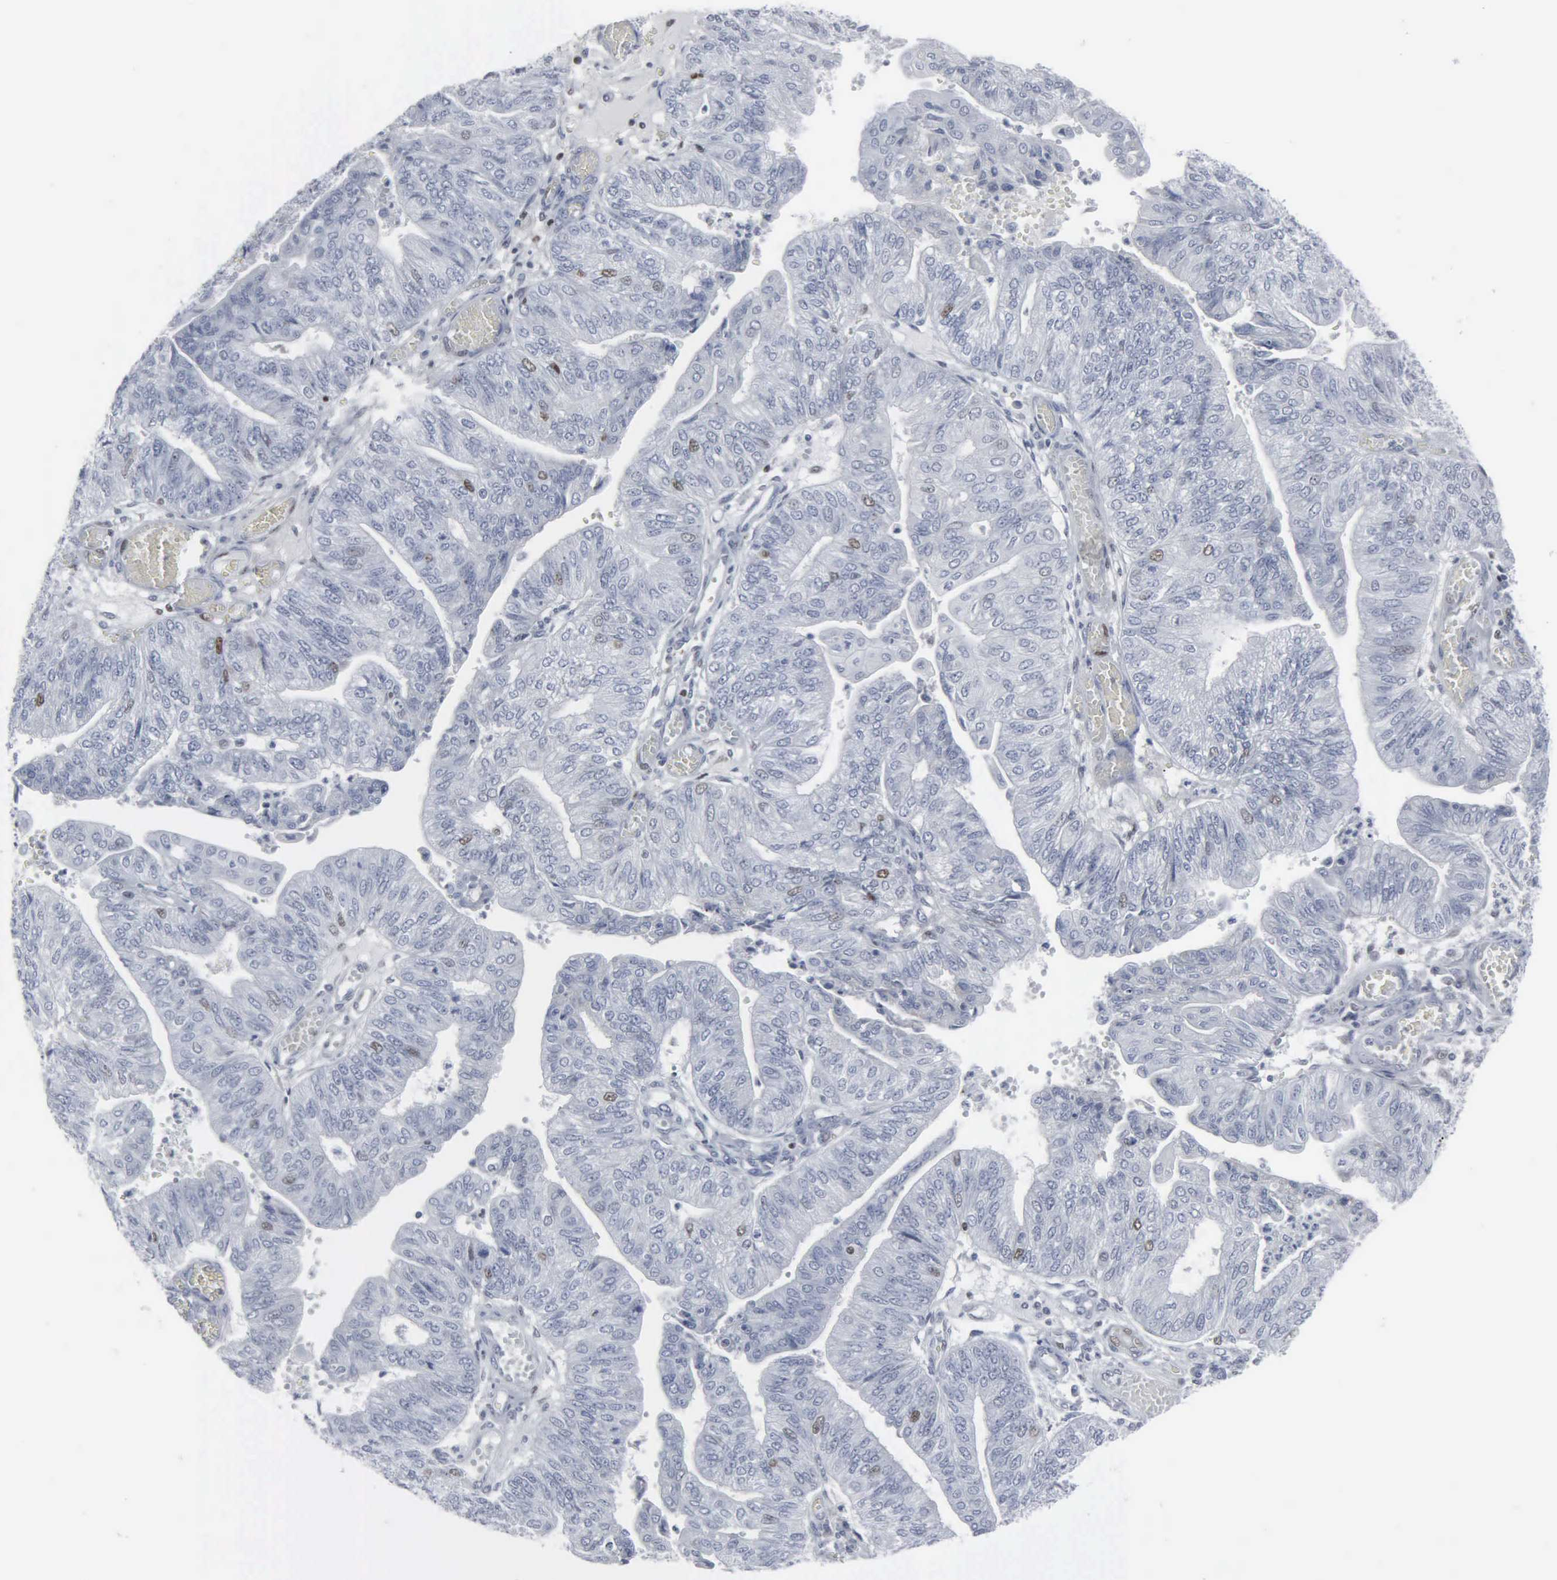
{"staining": {"intensity": "negative", "quantity": "none", "location": "none"}, "tissue": "endometrial cancer", "cell_type": "Tumor cells", "image_type": "cancer", "snomed": [{"axis": "morphology", "description": "Adenocarcinoma, NOS"}, {"axis": "topography", "description": "Endometrium"}], "caption": "Tumor cells are negative for protein expression in human adenocarcinoma (endometrial).", "gene": "CCND3", "patient": {"sex": "female", "age": 59}}